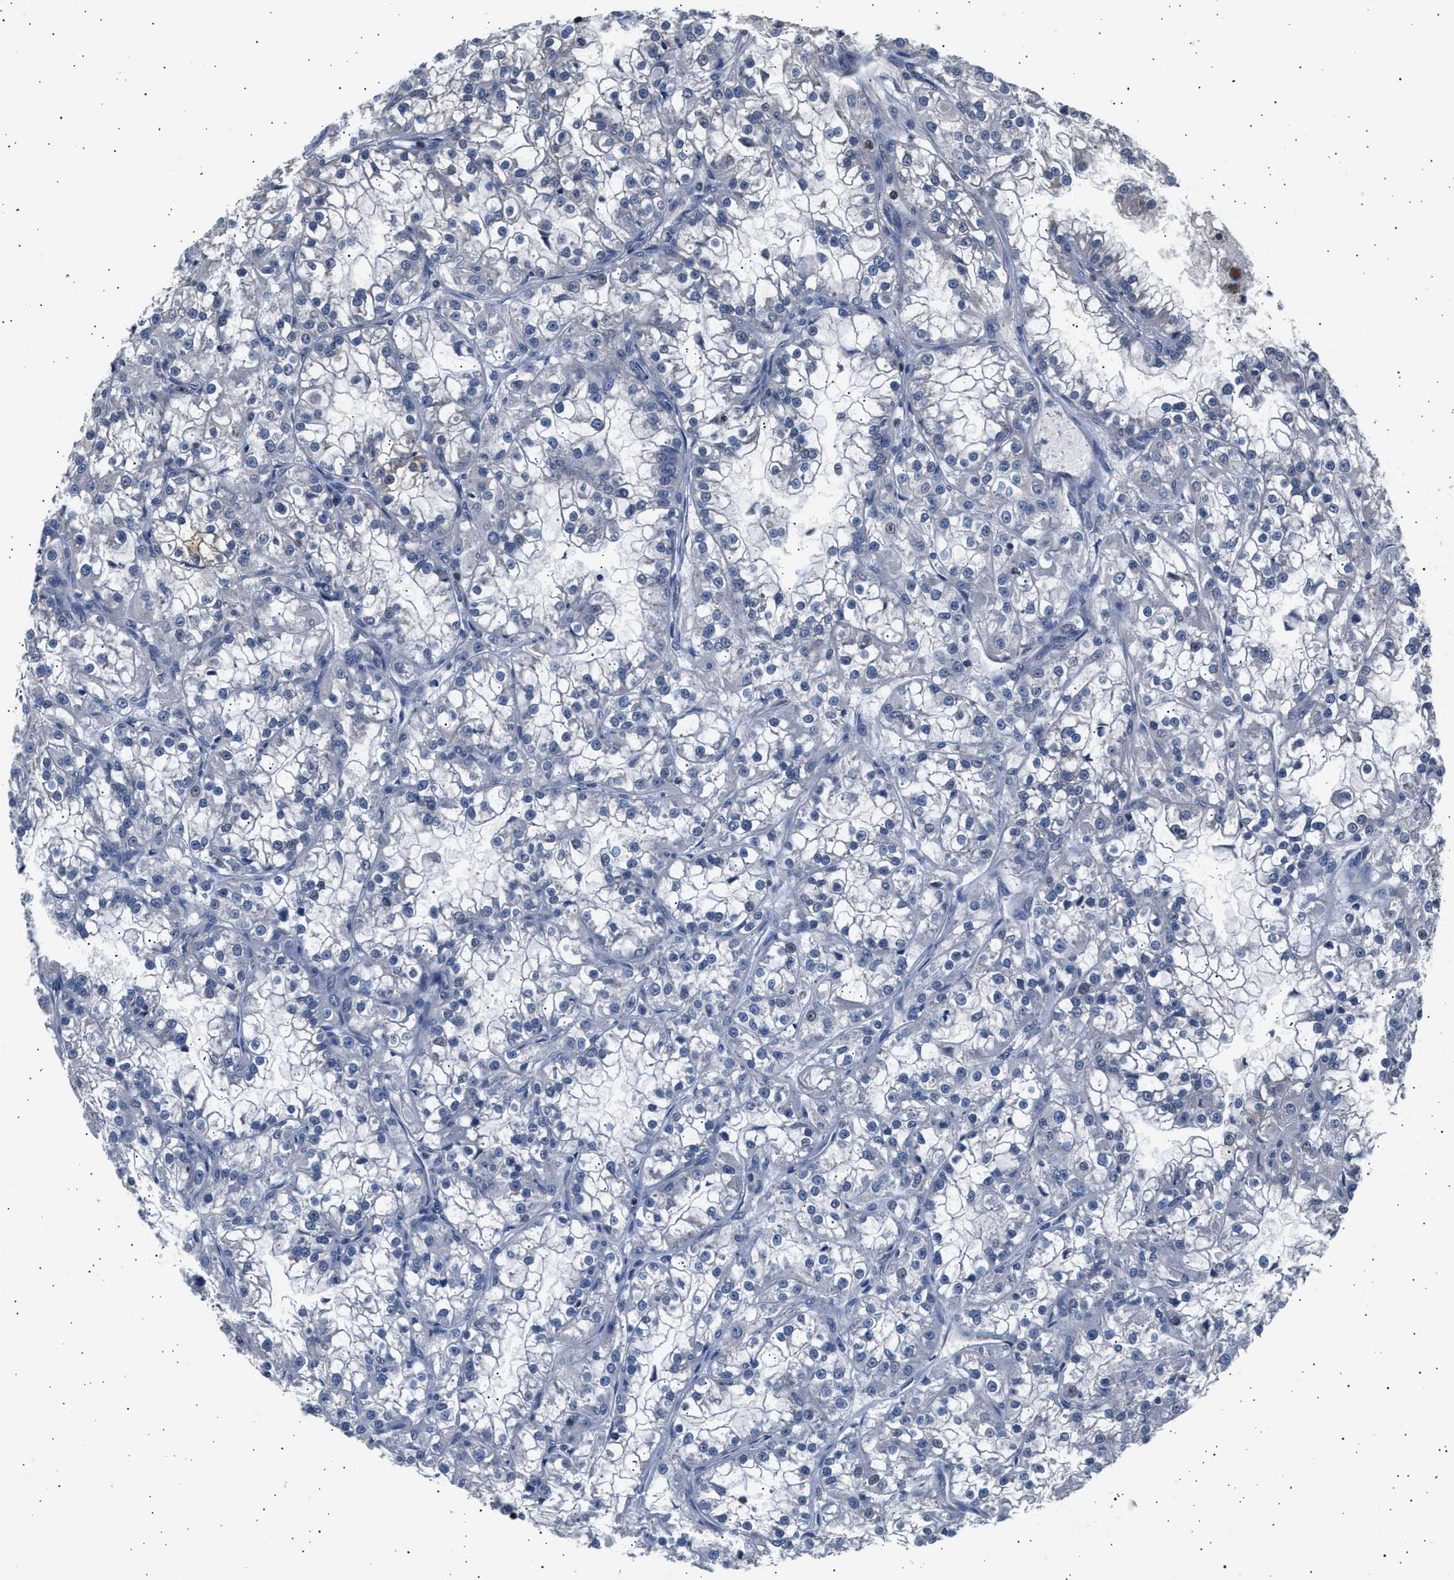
{"staining": {"intensity": "negative", "quantity": "none", "location": "none"}, "tissue": "renal cancer", "cell_type": "Tumor cells", "image_type": "cancer", "snomed": [{"axis": "morphology", "description": "Adenocarcinoma, NOS"}, {"axis": "topography", "description": "Kidney"}], "caption": "Renal cancer was stained to show a protein in brown. There is no significant positivity in tumor cells.", "gene": "GRAP2", "patient": {"sex": "female", "age": 52}}